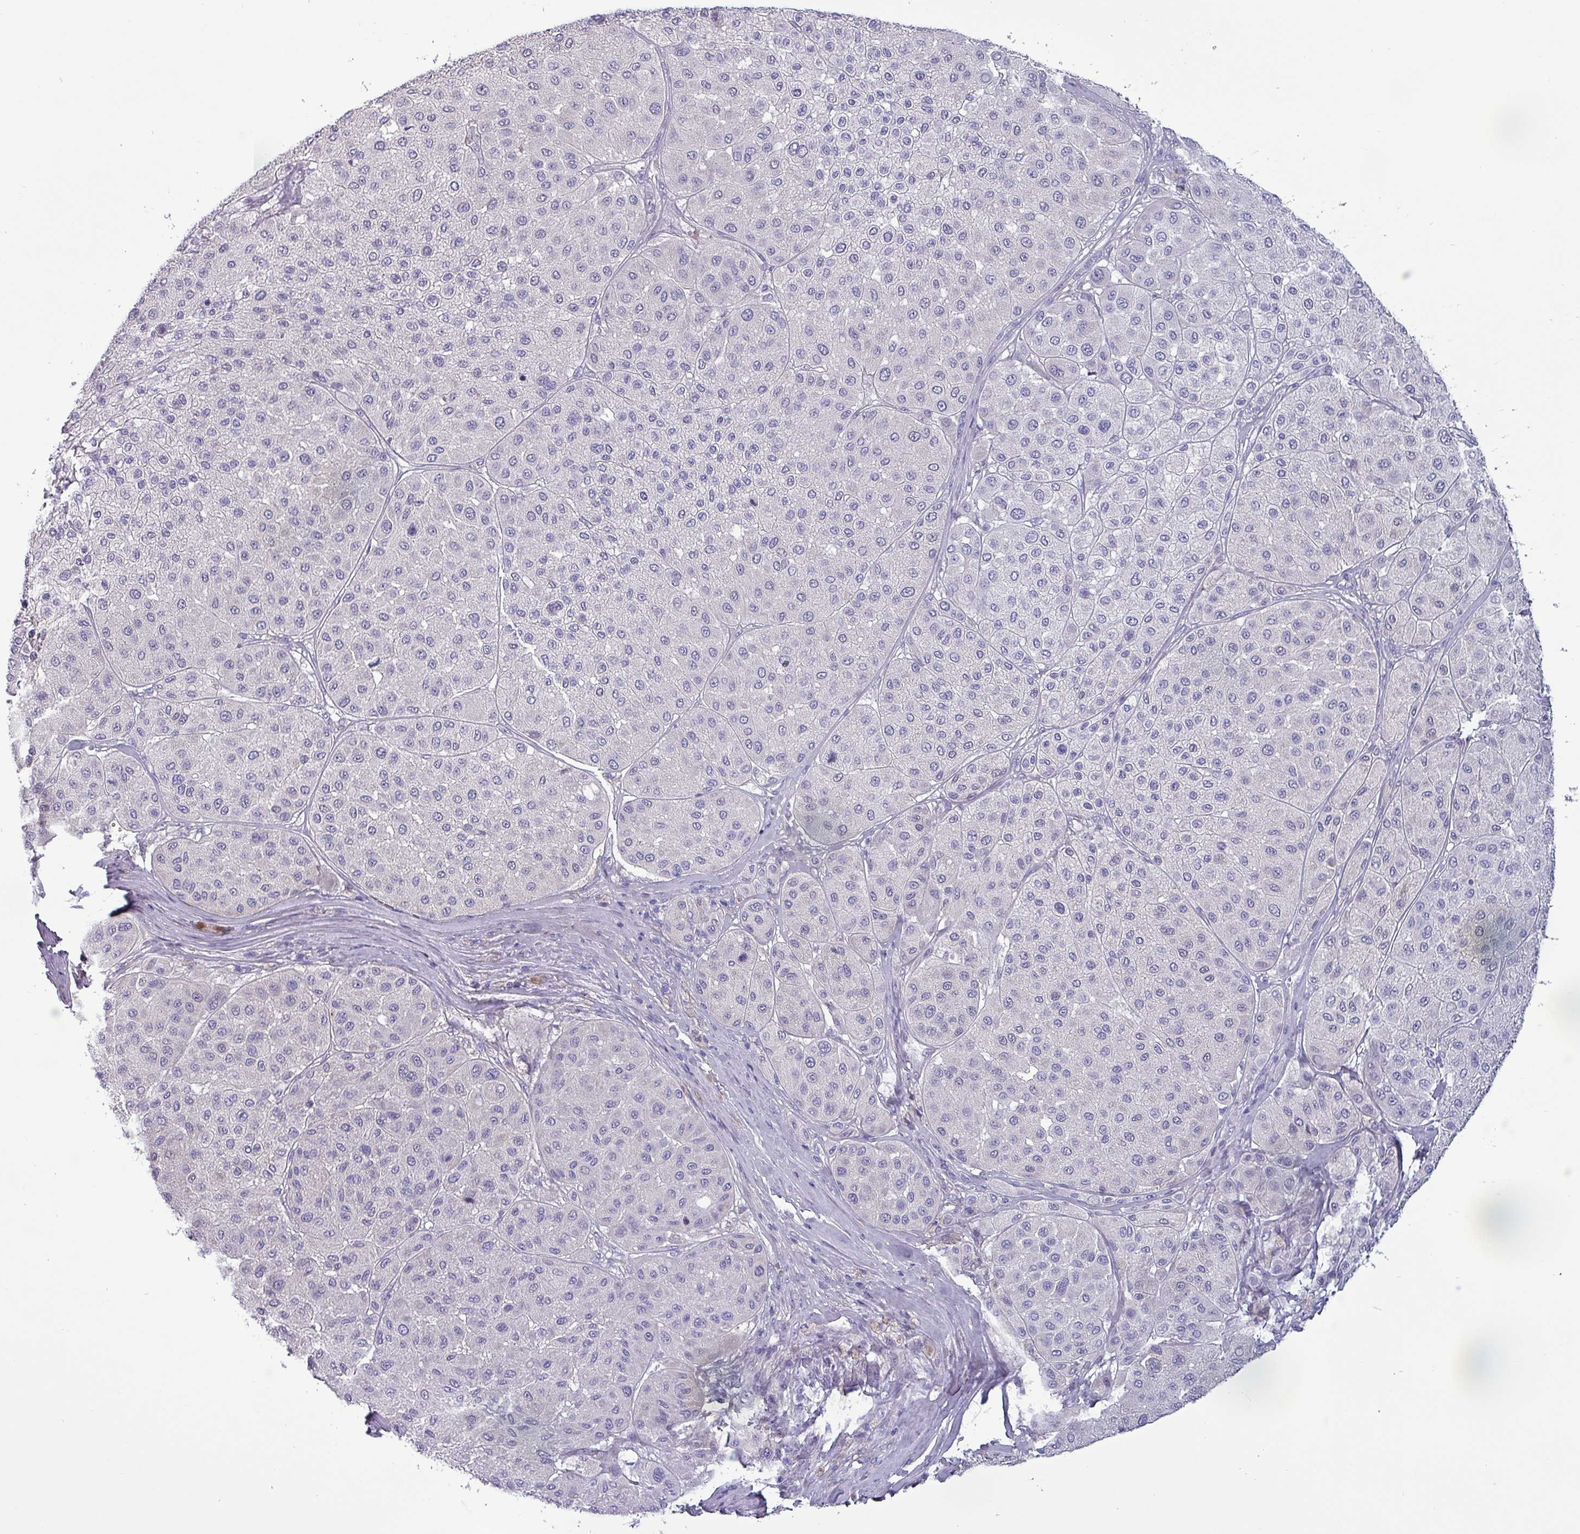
{"staining": {"intensity": "negative", "quantity": "none", "location": "none"}, "tissue": "melanoma", "cell_type": "Tumor cells", "image_type": "cancer", "snomed": [{"axis": "morphology", "description": "Malignant melanoma, Metastatic site"}, {"axis": "topography", "description": "Smooth muscle"}], "caption": "IHC micrograph of neoplastic tissue: human malignant melanoma (metastatic site) stained with DAB (3,3'-diaminobenzidine) demonstrates no significant protein staining in tumor cells.", "gene": "HSD3B7", "patient": {"sex": "male", "age": 41}}